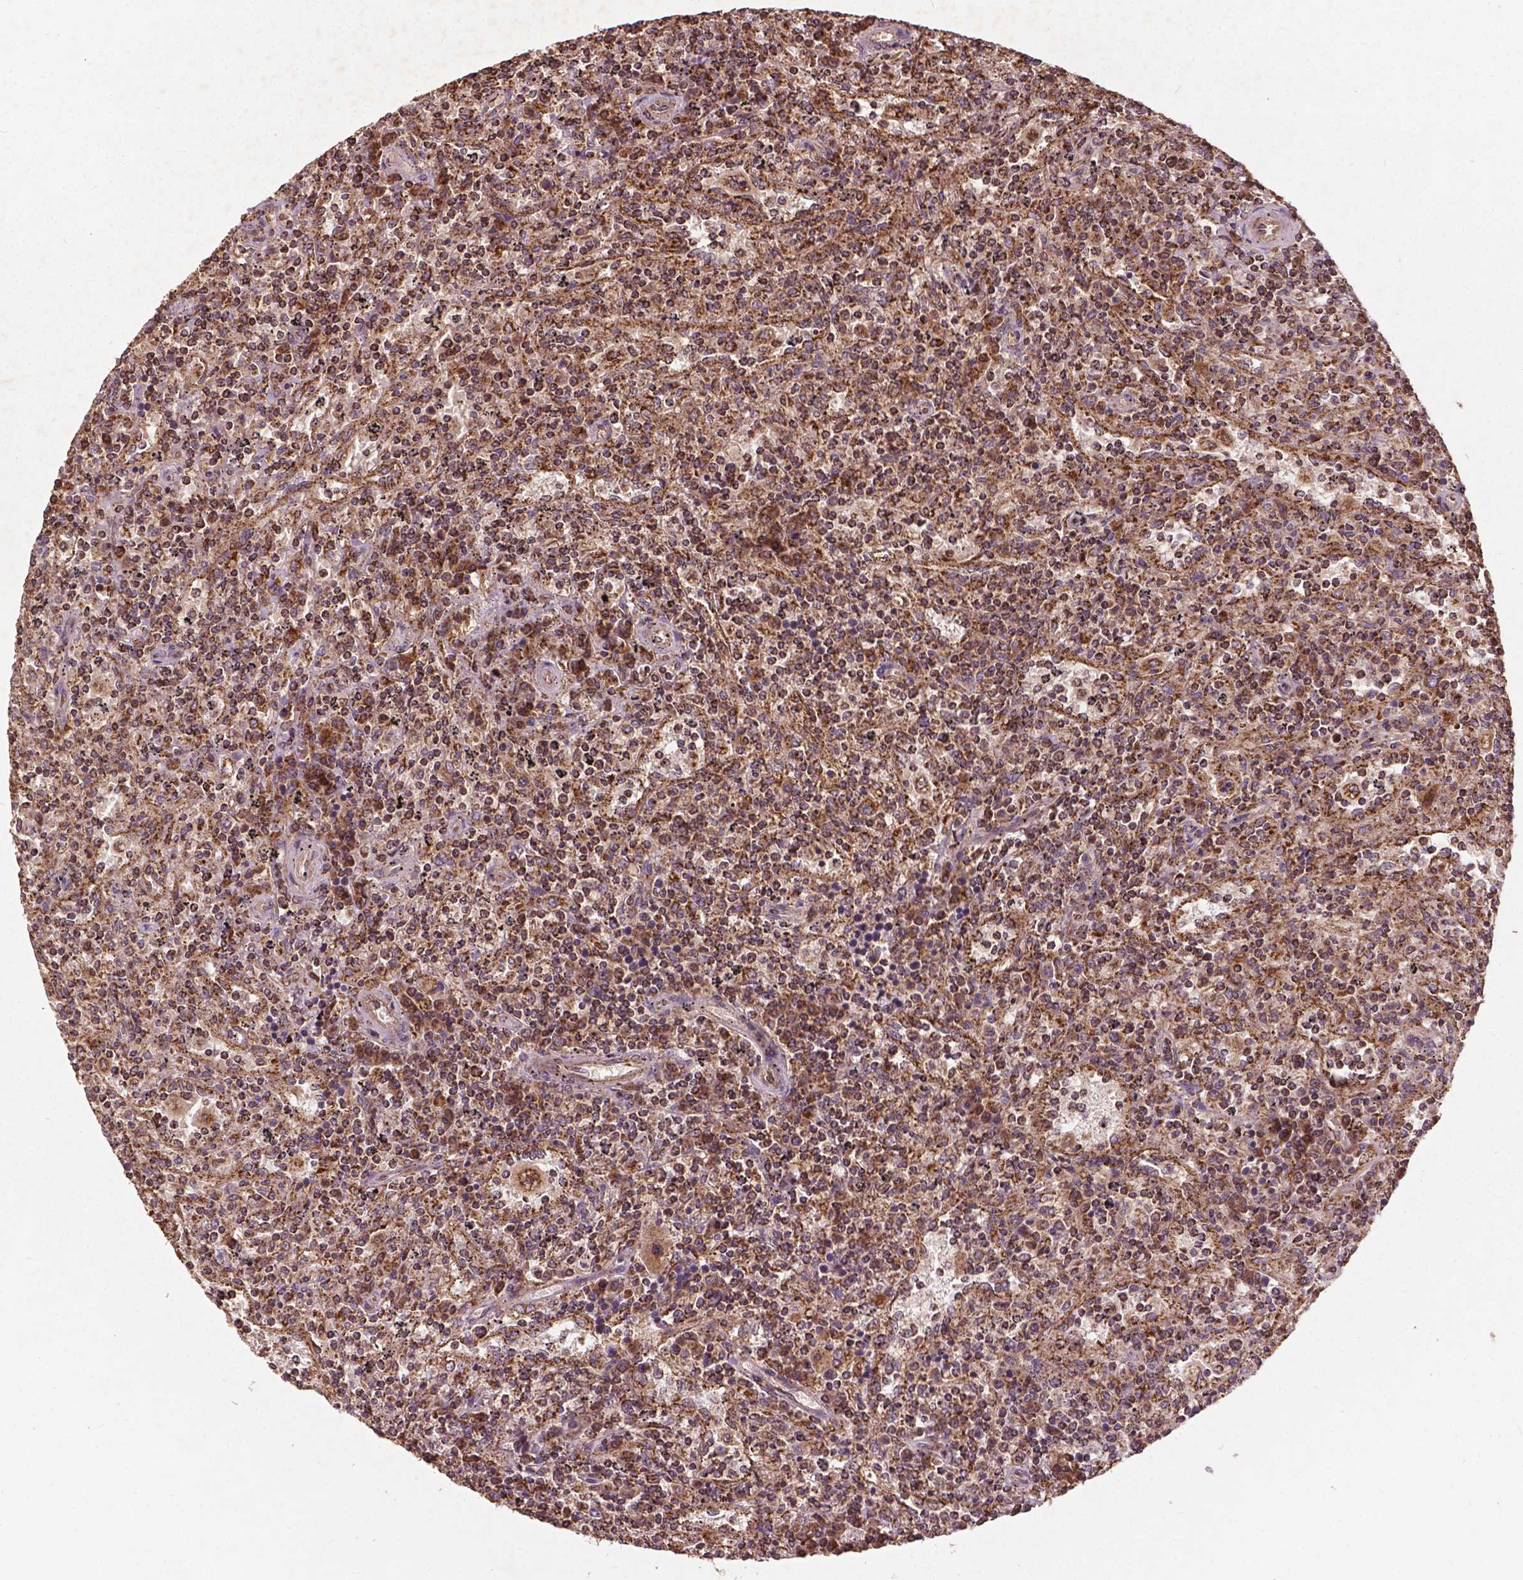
{"staining": {"intensity": "strong", "quantity": ">75%", "location": "cytoplasmic/membranous"}, "tissue": "lymphoma", "cell_type": "Tumor cells", "image_type": "cancer", "snomed": [{"axis": "morphology", "description": "Malignant lymphoma, non-Hodgkin's type, Low grade"}, {"axis": "topography", "description": "Spleen"}], "caption": "Protein expression analysis of human malignant lymphoma, non-Hodgkin's type (low-grade) reveals strong cytoplasmic/membranous staining in about >75% of tumor cells. (IHC, brightfield microscopy, high magnification).", "gene": "UBXN2A", "patient": {"sex": "male", "age": 62}}